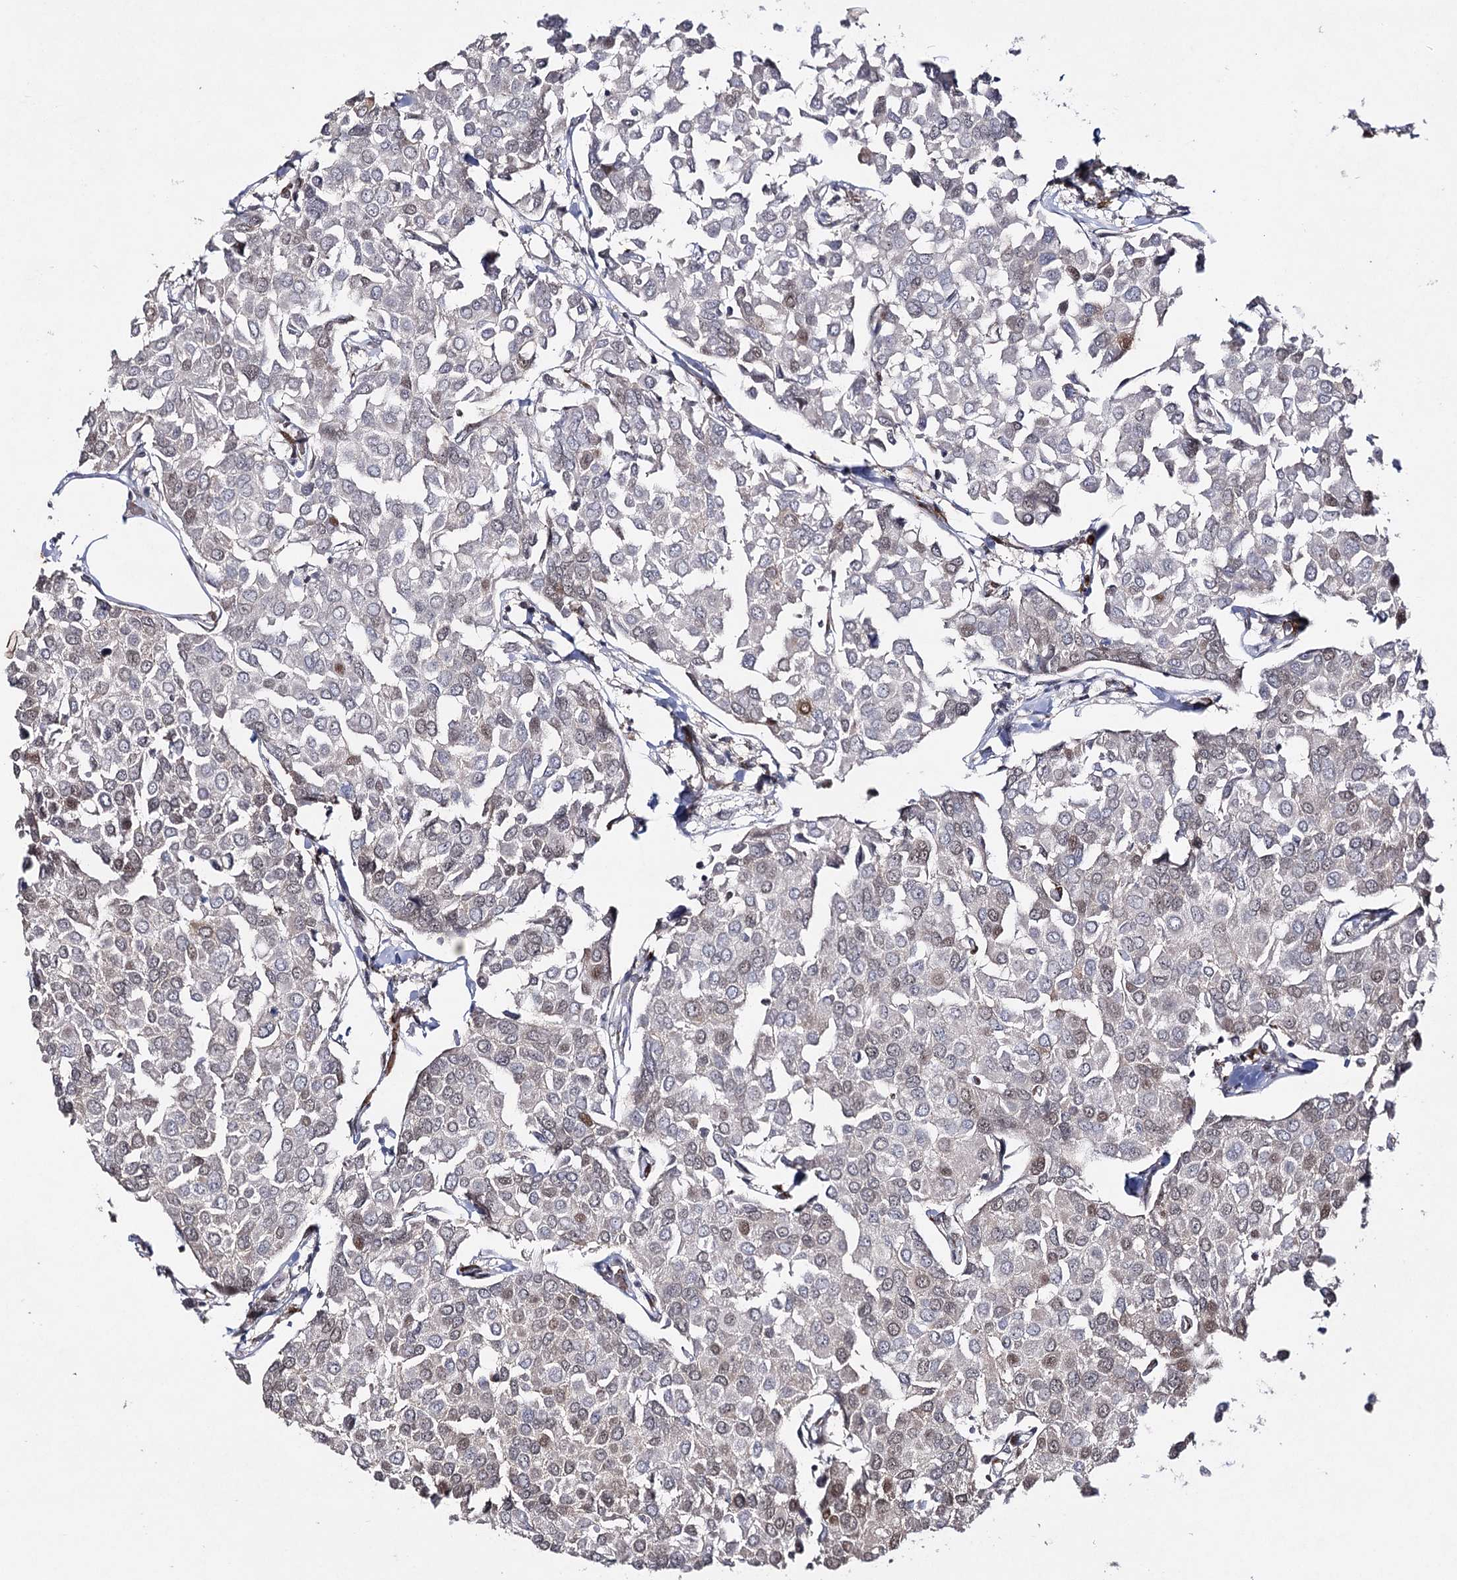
{"staining": {"intensity": "weak", "quantity": "<25%", "location": "cytoplasmic/membranous,nuclear"}, "tissue": "breast cancer", "cell_type": "Tumor cells", "image_type": "cancer", "snomed": [{"axis": "morphology", "description": "Duct carcinoma"}, {"axis": "topography", "description": "Breast"}], "caption": "The immunohistochemistry (IHC) photomicrograph has no significant positivity in tumor cells of breast intraductal carcinoma tissue.", "gene": "HSD11B2", "patient": {"sex": "female", "age": 55}}